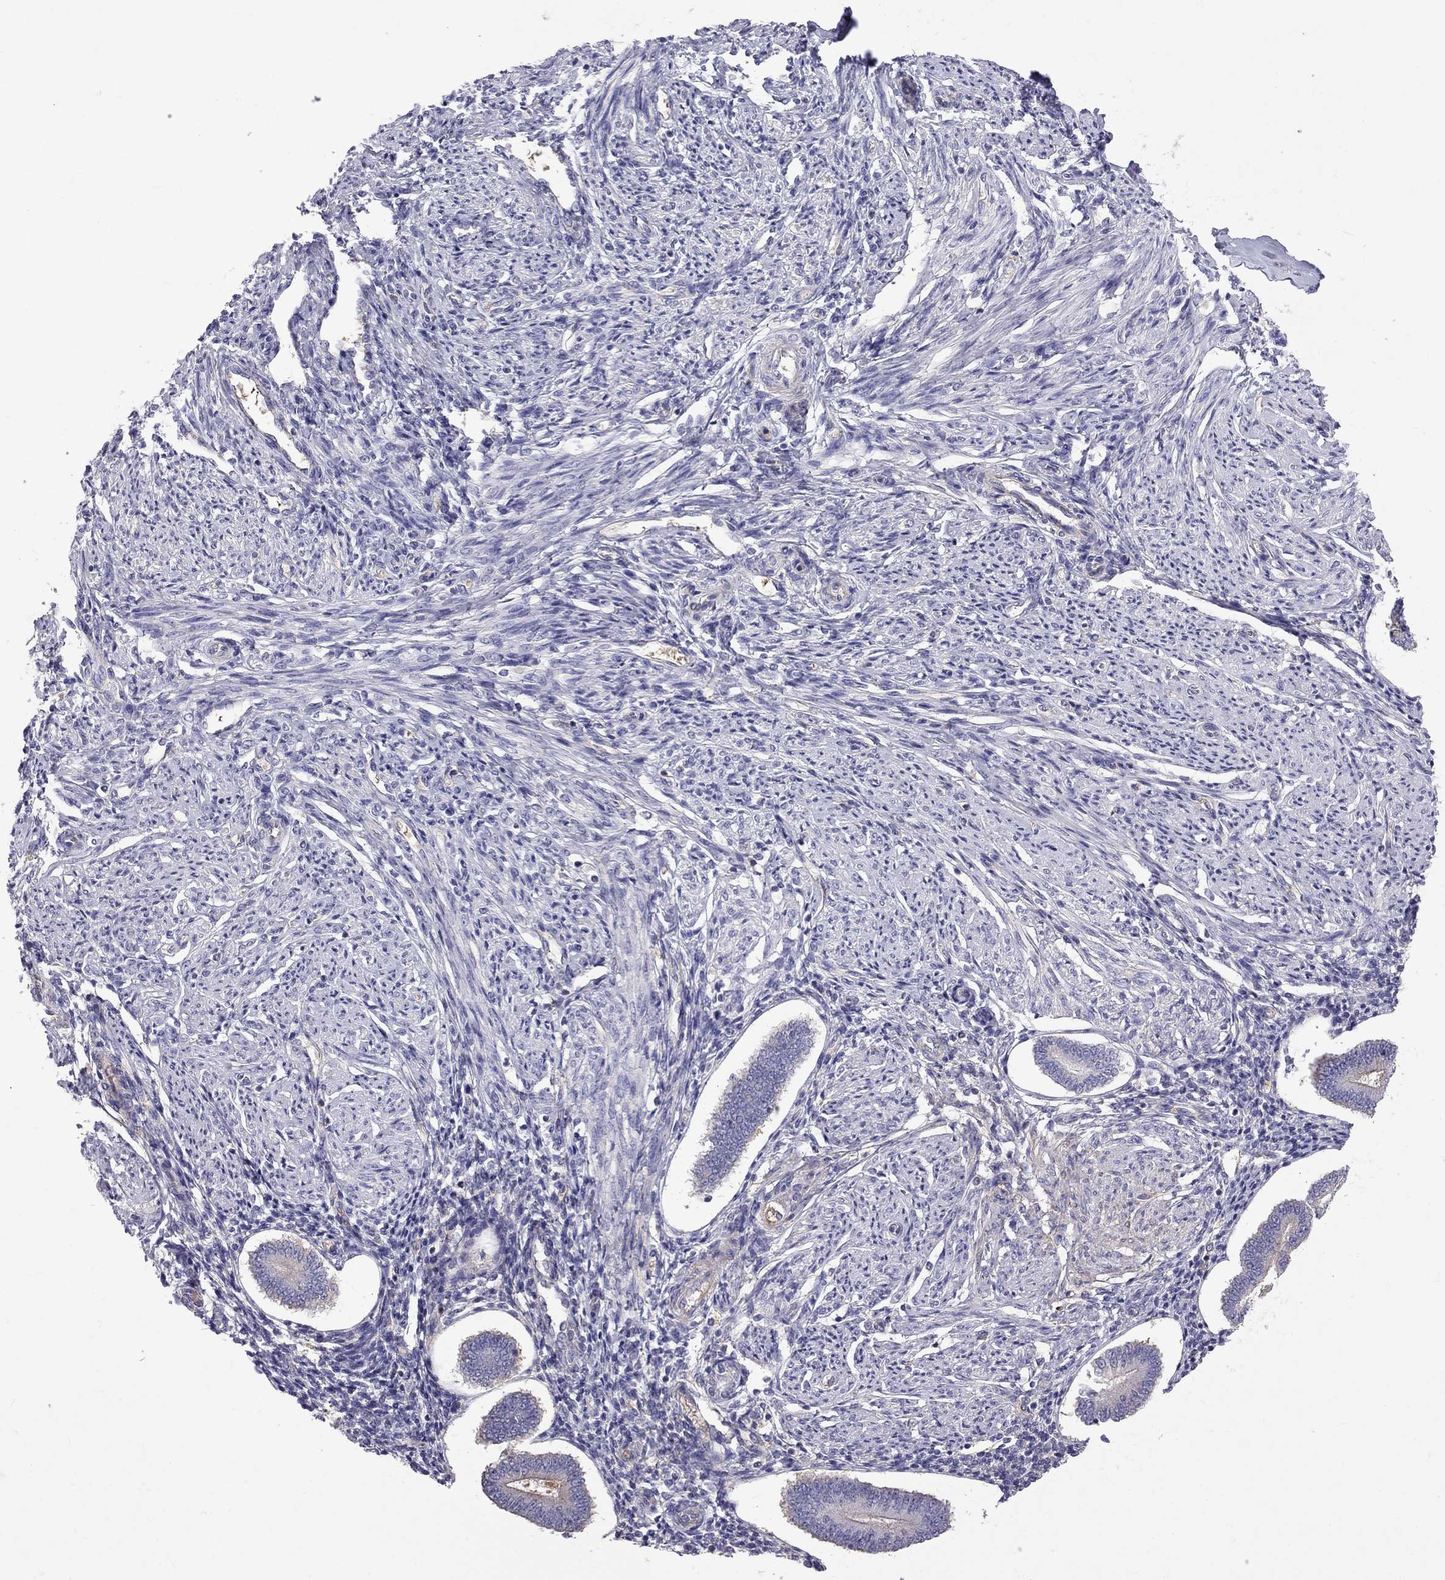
{"staining": {"intensity": "negative", "quantity": "none", "location": "none"}, "tissue": "endometrium", "cell_type": "Cells in endometrial stroma", "image_type": "normal", "snomed": [{"axis": "morphology", "description": "Normal tissue, NOS"}, {"axis": "topography", "description": "Endometrium"}], "caption": "IHC photomicrograph of normal human endometrium stained for a protein (brown), which exhibits no positivity in cells in endometrial stroma.", "gene": "EIF4E3", "patient": {"sex": "female", "age": 40}}